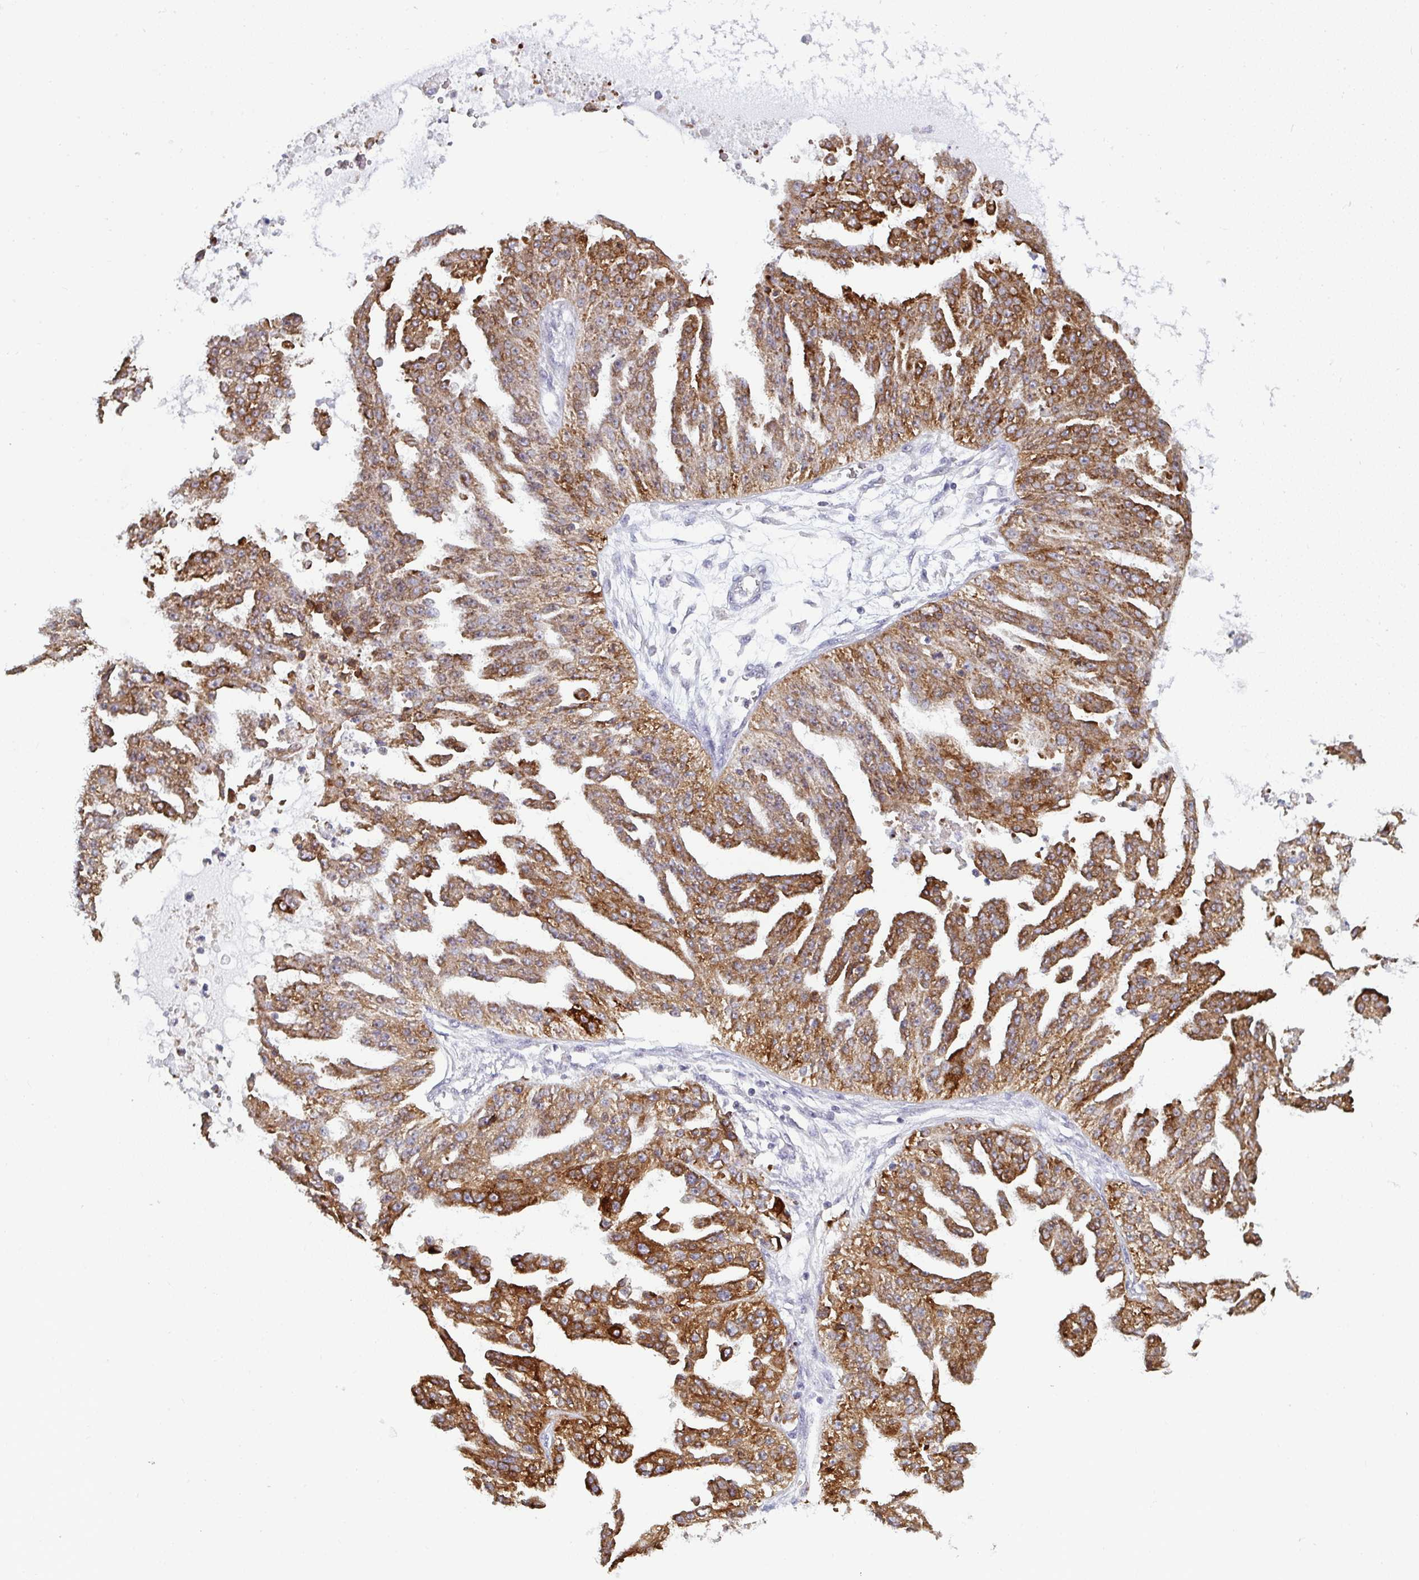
{"staining": {"intensity": "moderate", "quantity": ">75%", "location": "cytoplasmic/membranous"}, "tissue": "ovarian cancer", "cell_type": "Tumor cells", "image_type": "cancer", "snomed": [{"axis": "morphology", "description": "Cystadenocarcinoma, serous, NOS"}, {"axis": "topography", "description": "Ovary"}], "caption": "Brown immunohistochemical staining in ovarian cancer (serous cystadenocarcinoma) reveals moderate cytoplasmic/membranous positivity in about >75% of tumor cells. (DAB = brown stain, brightfield microscopy at high magnification).", "gene": "LYSMD4", "patient": {"sex": "female", "age": 58}}